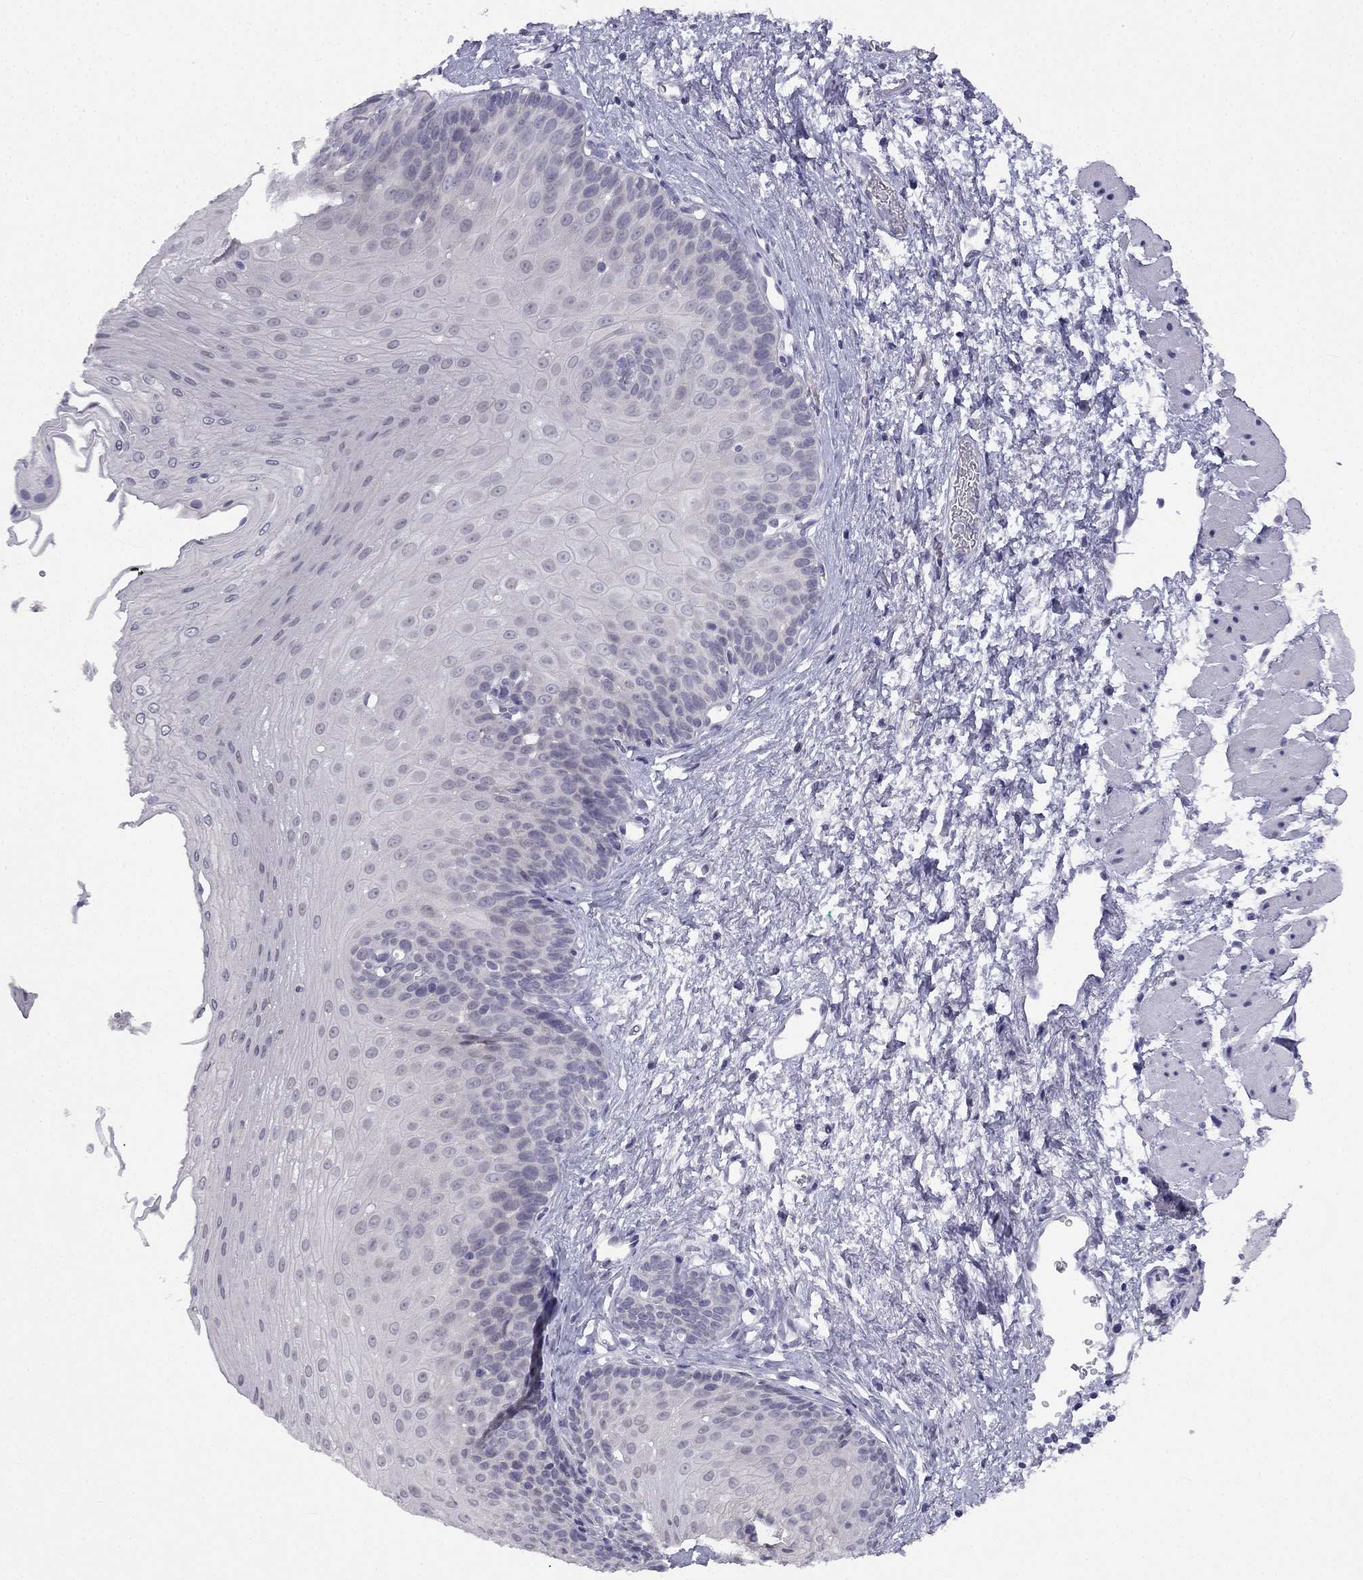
{"staining": {"intensity": "negative", "quantity": "none", "location": "none"}, "tissue": "esophagus", "cell_type": "Squamous epithelial cells", "image_type": "normal", "snomed": [{"axis": "morphology", "description": "Normal tissue, NOS"}, {"axis": "topography", "description": "Esophagus"}], "caption": "Immunohistochemistry of benign human esophagus displays no staining in squamous epithelial cells.", "gene": "C16orf89", "patient": {"sex": "female", "age": 62}}